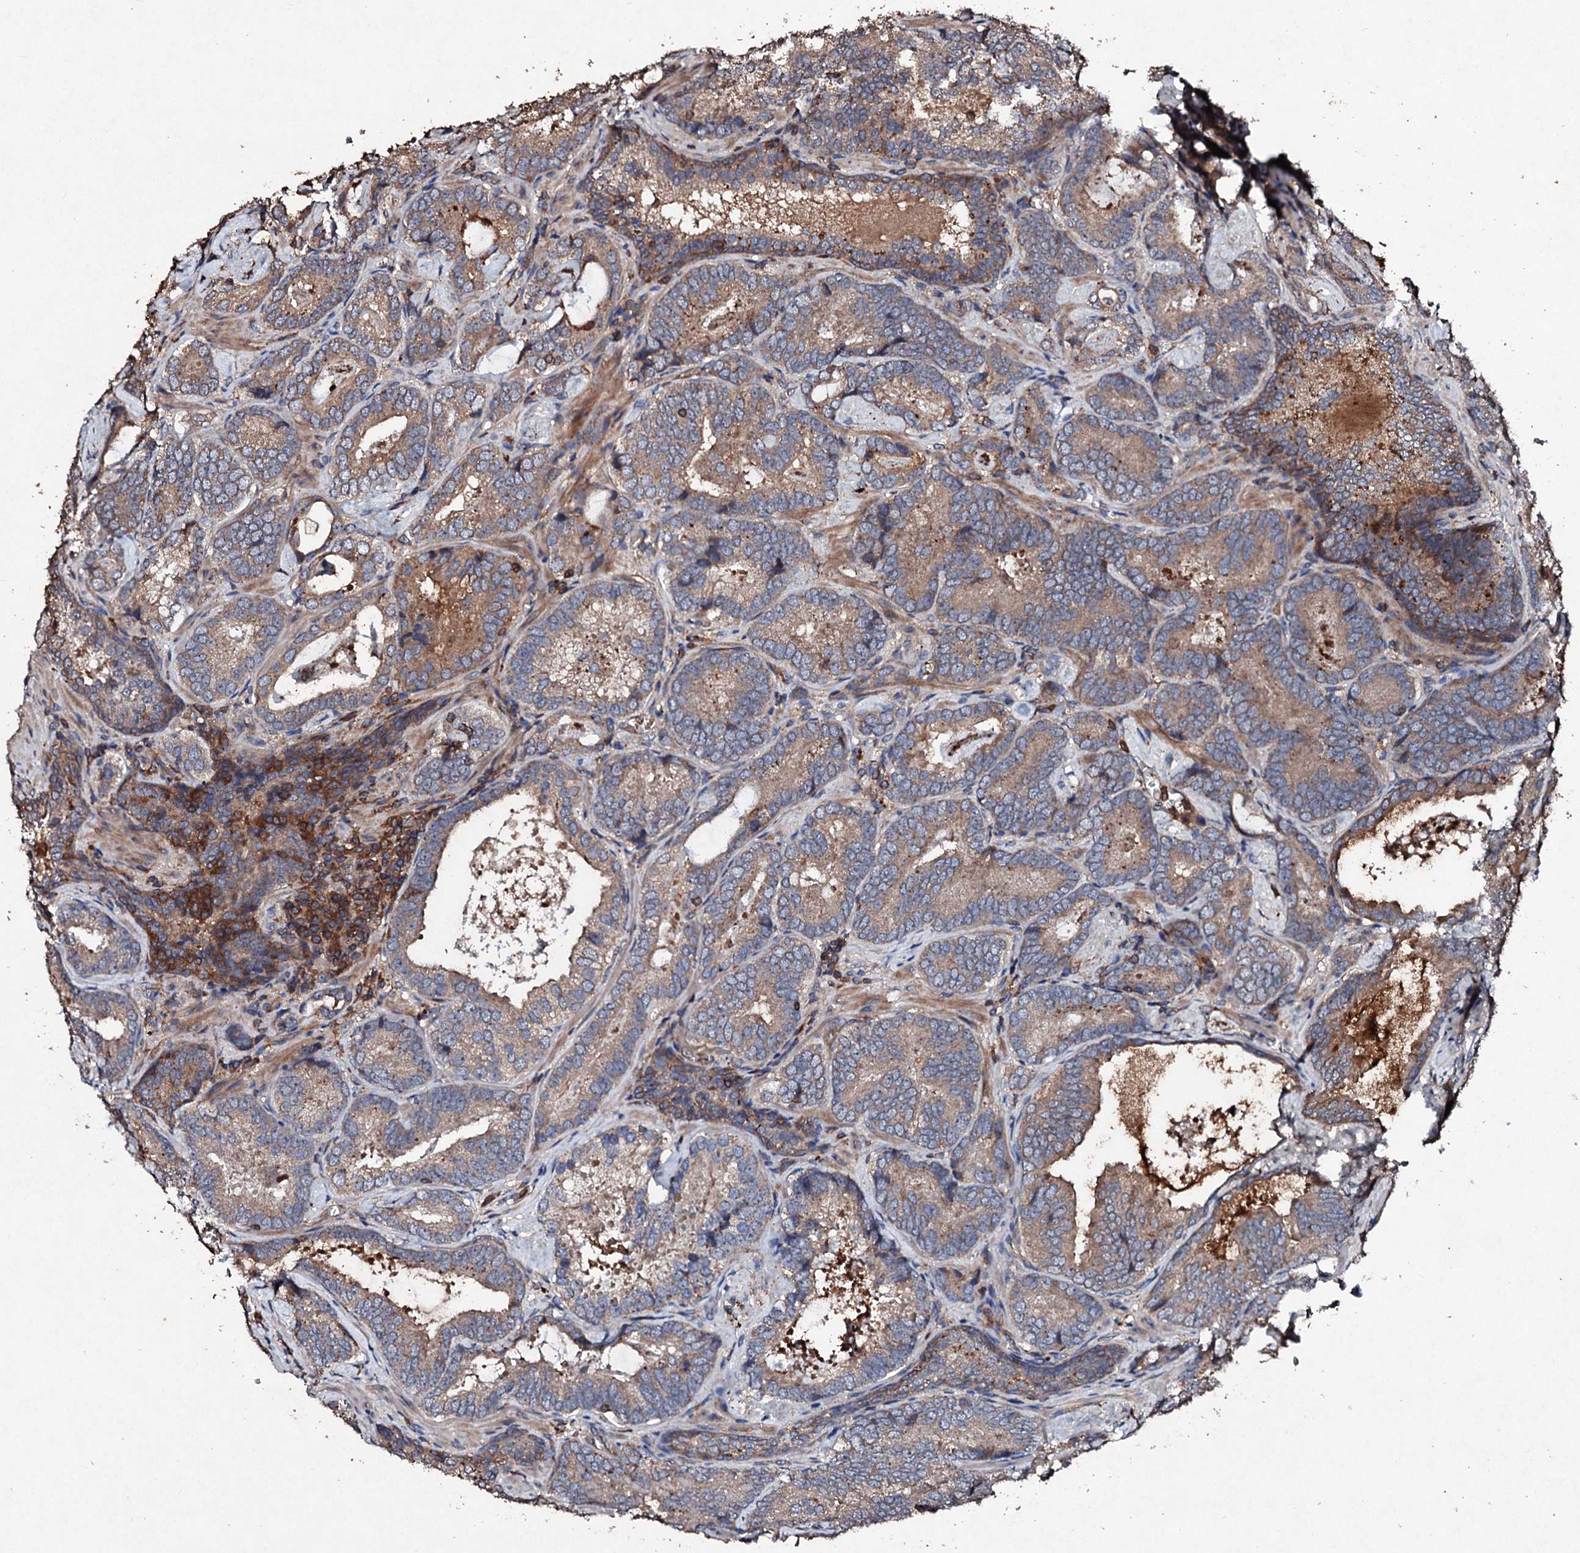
{"staining": {"intensity": "moderate", "quantity": ">75%", "location": "cytoplasmic/membranous"}, "tissue": "prostate cancer", "cell_type": "Tumor cells", "image_type": "cancer", "snomed": [{"axis": "morphology", "description": "Adenocarcinoma, Low grade"}, {"axis": "topography", "description": "Prostate"}], "caption": "This is a histology image of immunohistochemistry (IHC) staining of adenocarcinoma (low-grade) (prostate), which shows moderate positivity in the cytoplasmic/membranous of tumor cells.", "gene": "KERA", "patient": {"sex": "male", "age": 60}}